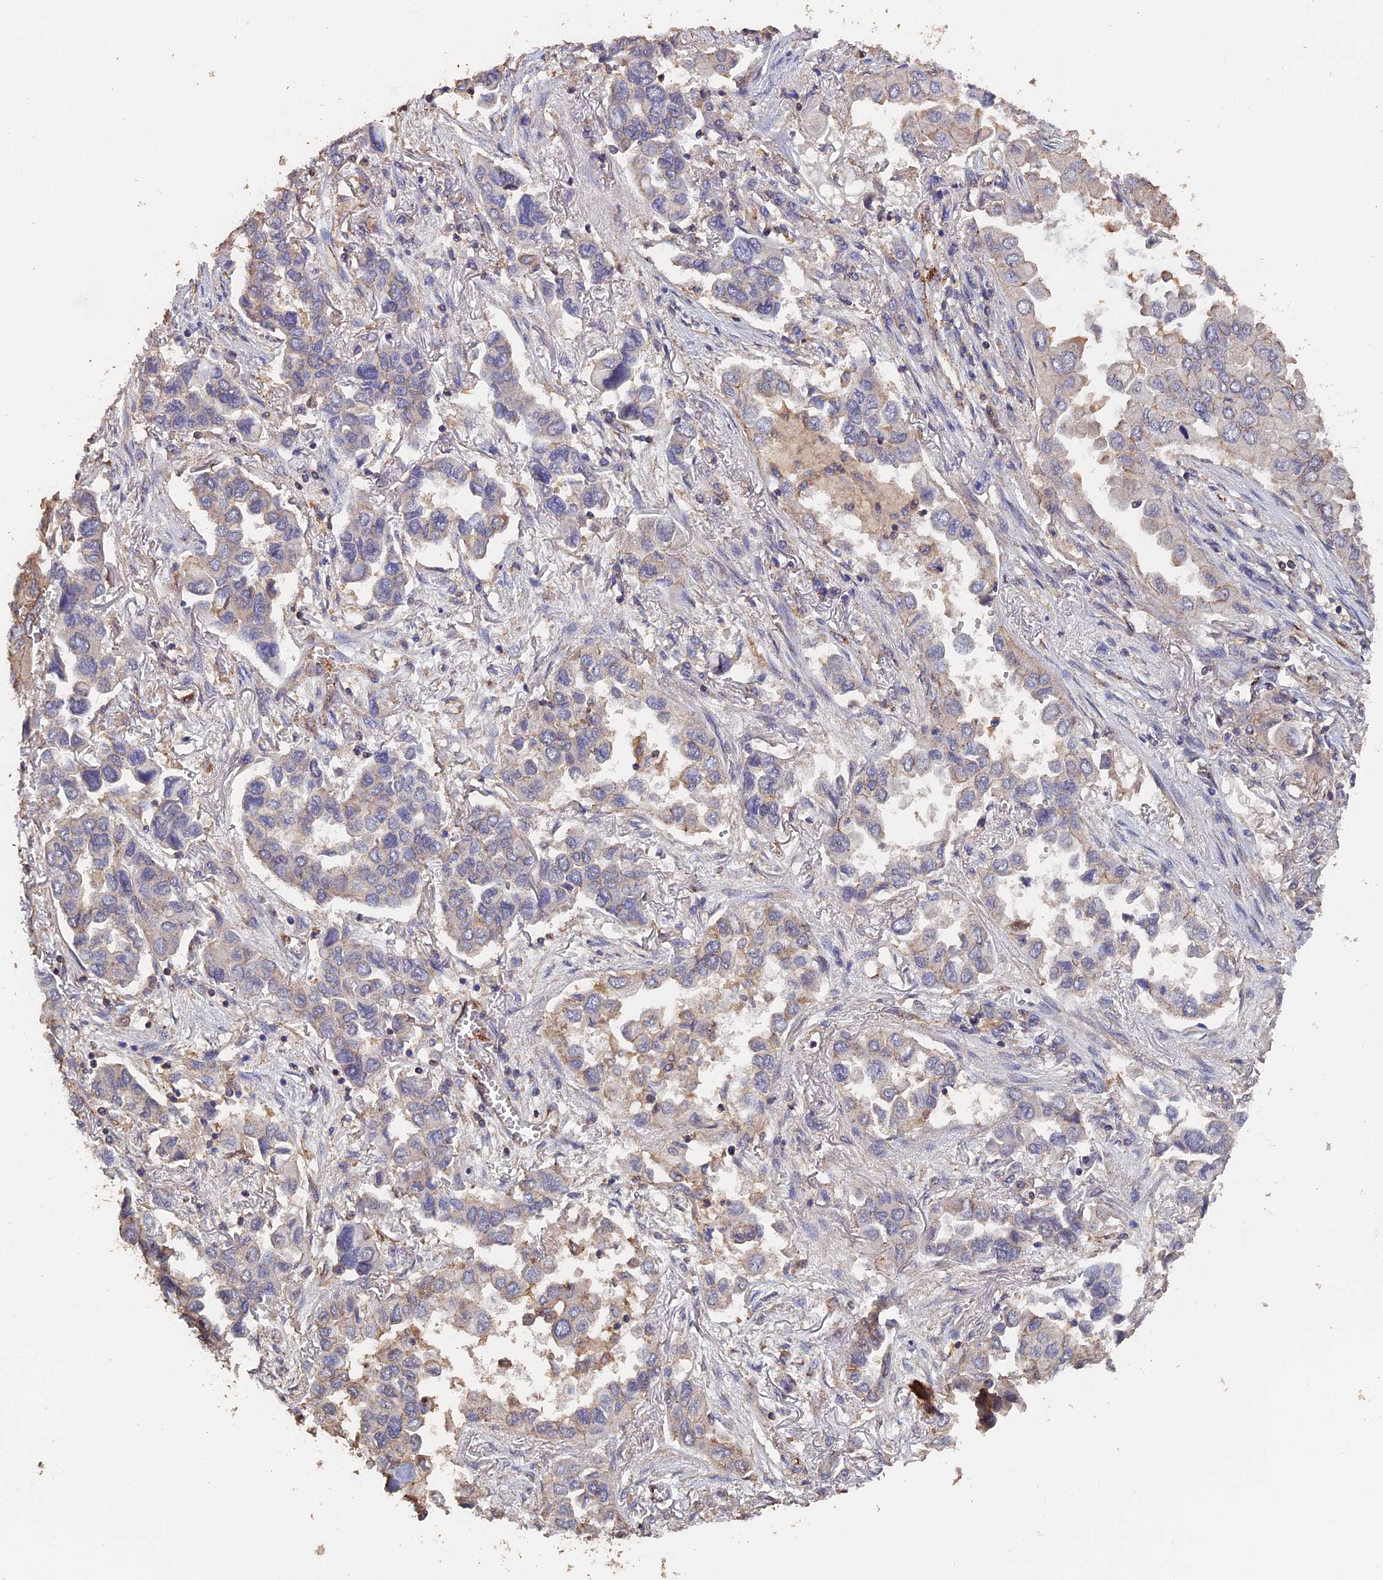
{"staining": {"intensity": "weak", "quantity": "25%-75%", "location": "cytoplasmic/membranous"}, "tissue": "lung cancer", "cell_type": "Tumor cells", "image_type": "cancer", "snomed": [{"axis": "morphology", "description": "Adenocarcinoma, NOS"}, {"axis": "topography", "description": "Lung"}], "caption": "This histopathology image exhibits immunohistochemistry (IHC) staining of adenocarcinoma (lung), with low weak cytoplasmic/membranous positivity in about 25%-75% of tumor cells.", "gene": "PIGQ", "patient": {"sex": "female", "age": 76}}